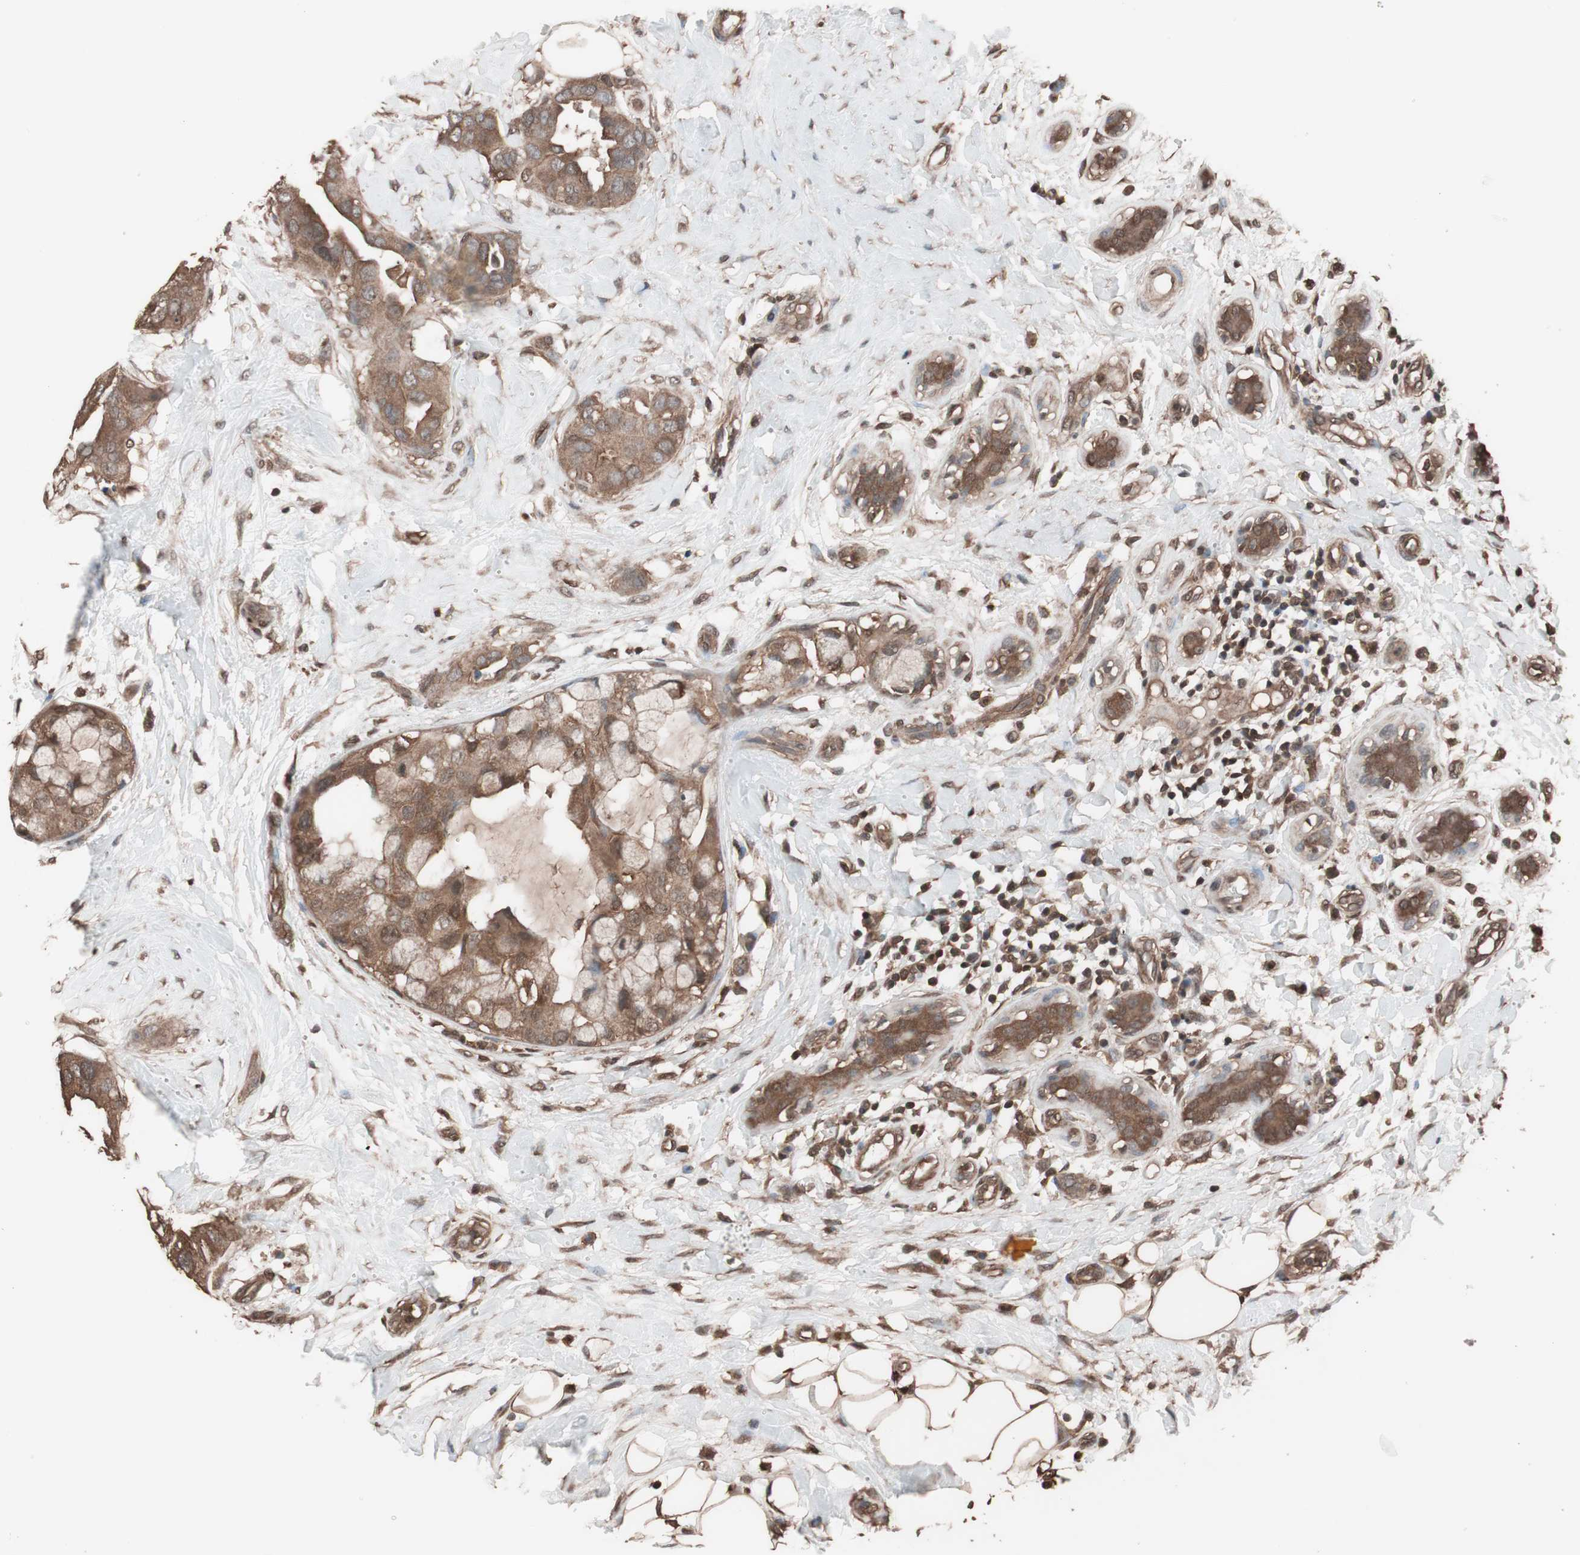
{"staining": {"intensity": "strong", "quantity": ">75%", "location": "cytoplasmic/membranous"}, "tissue": "breast cancer", "cell_type": "Tumor cells", "image_type": "cancer", "snomed": [{"axis": "morphology", "description": "Duct carcinoma"}, {"axis": "topography", "description": "Breast"}], "caption": "This is a micrograph of immunohistochemistry (IHC) staining of intraductal carcinoma (breast), which shows strong positivity in the cytoplasmic/membranous of tumor cells.", "gene": "CALM2", "patient": {"sex": "female", "age": 40}}